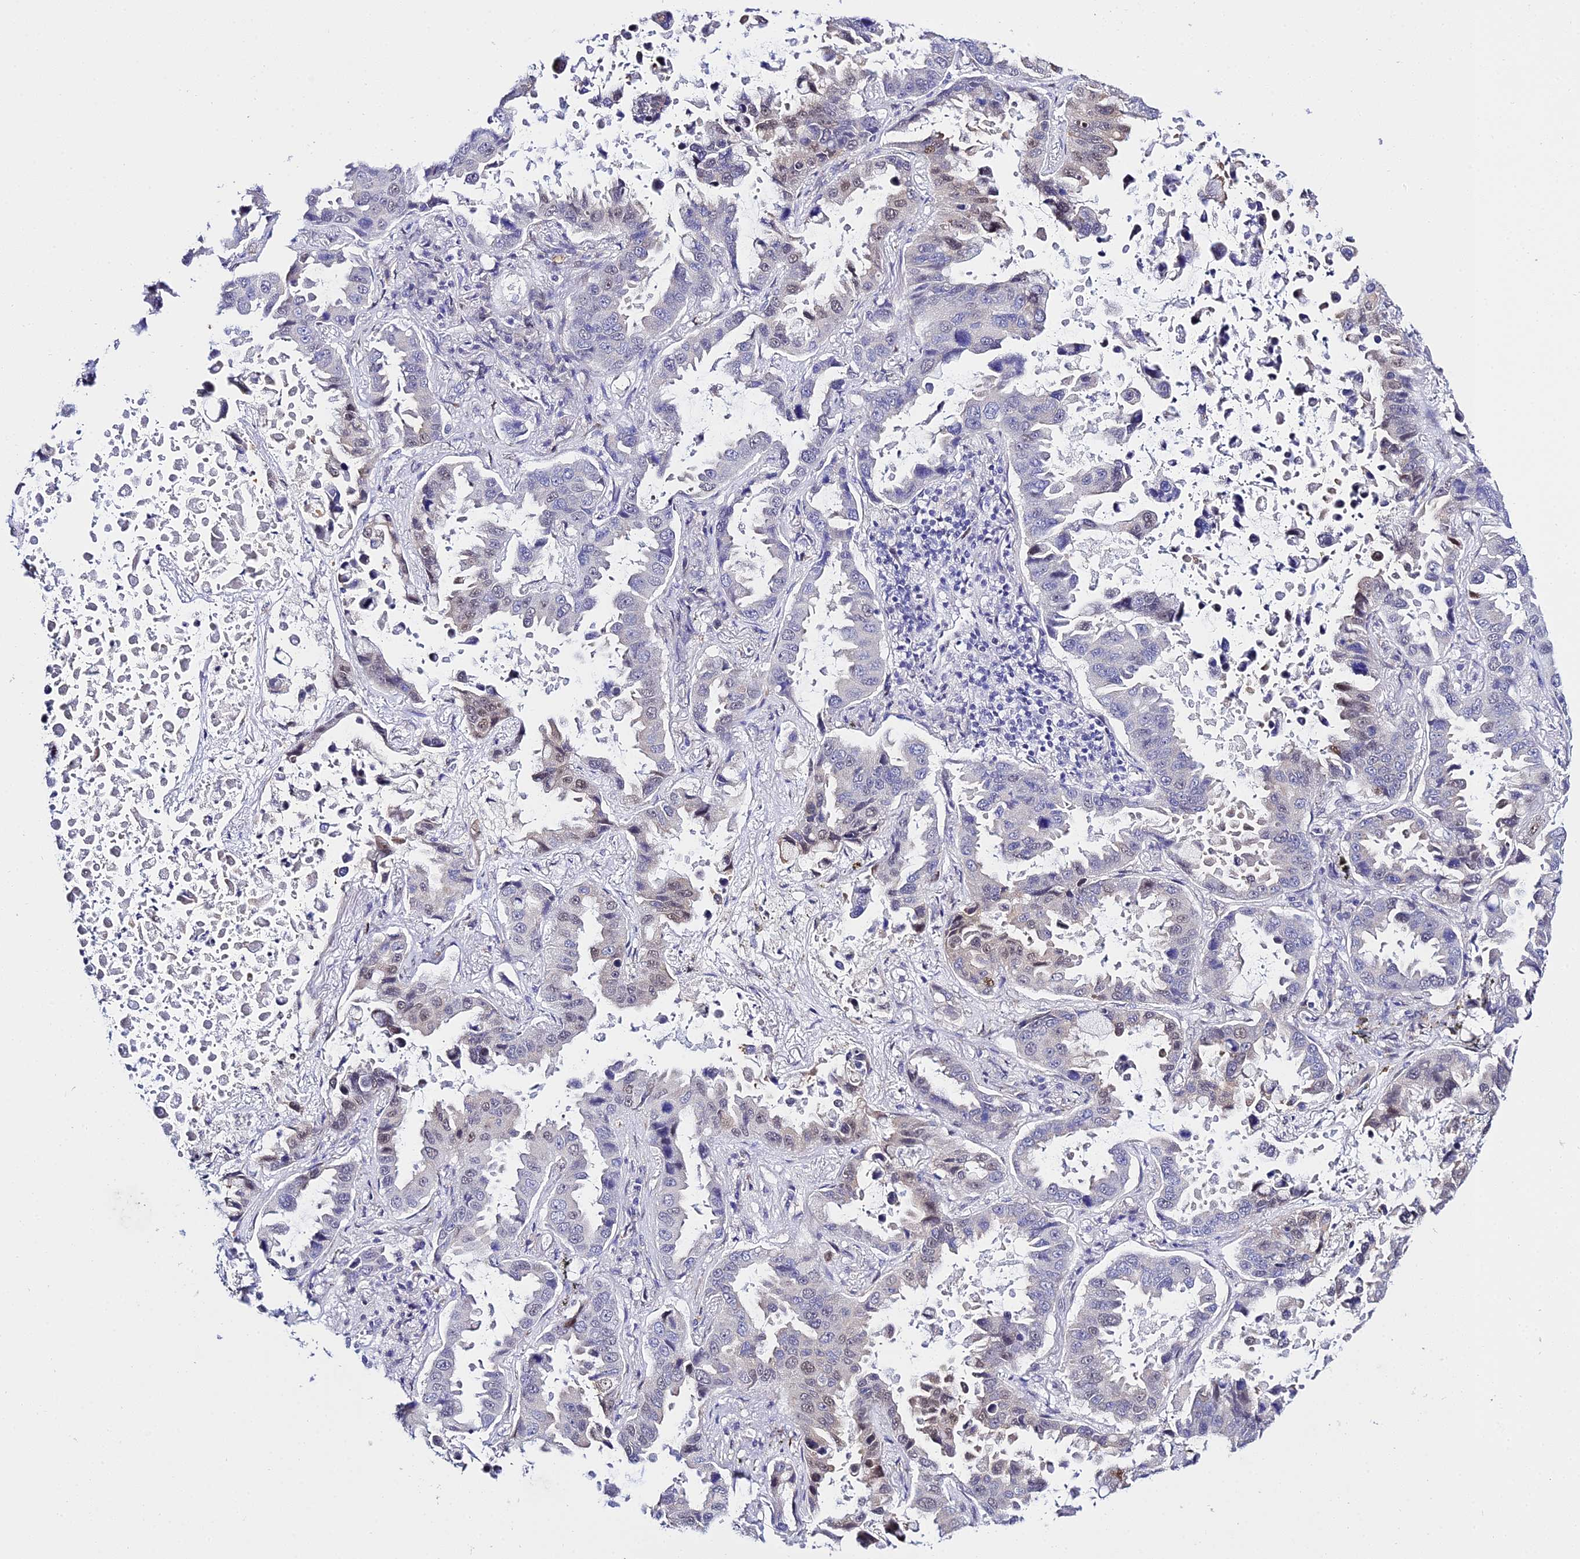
{"staining": {"intensity": "weak", "quantity": "<25%", "location": "nuclear"}, "tissue": "lung cancer", "cell_type": "Tumor cells", "image_type": "cancer", "snomed": [{"axis": "morphology", "description": "Adenocarcinoma, NOS"}, {"axis": "topography", "description": "Lung"}], "caption": "This is an immunohistochemistry (IHC) histopathology image of lung cancer. There is no expression in tumor cells.", "gene": "POFUT2", "patient": {"sex": "male", "age": 64}}